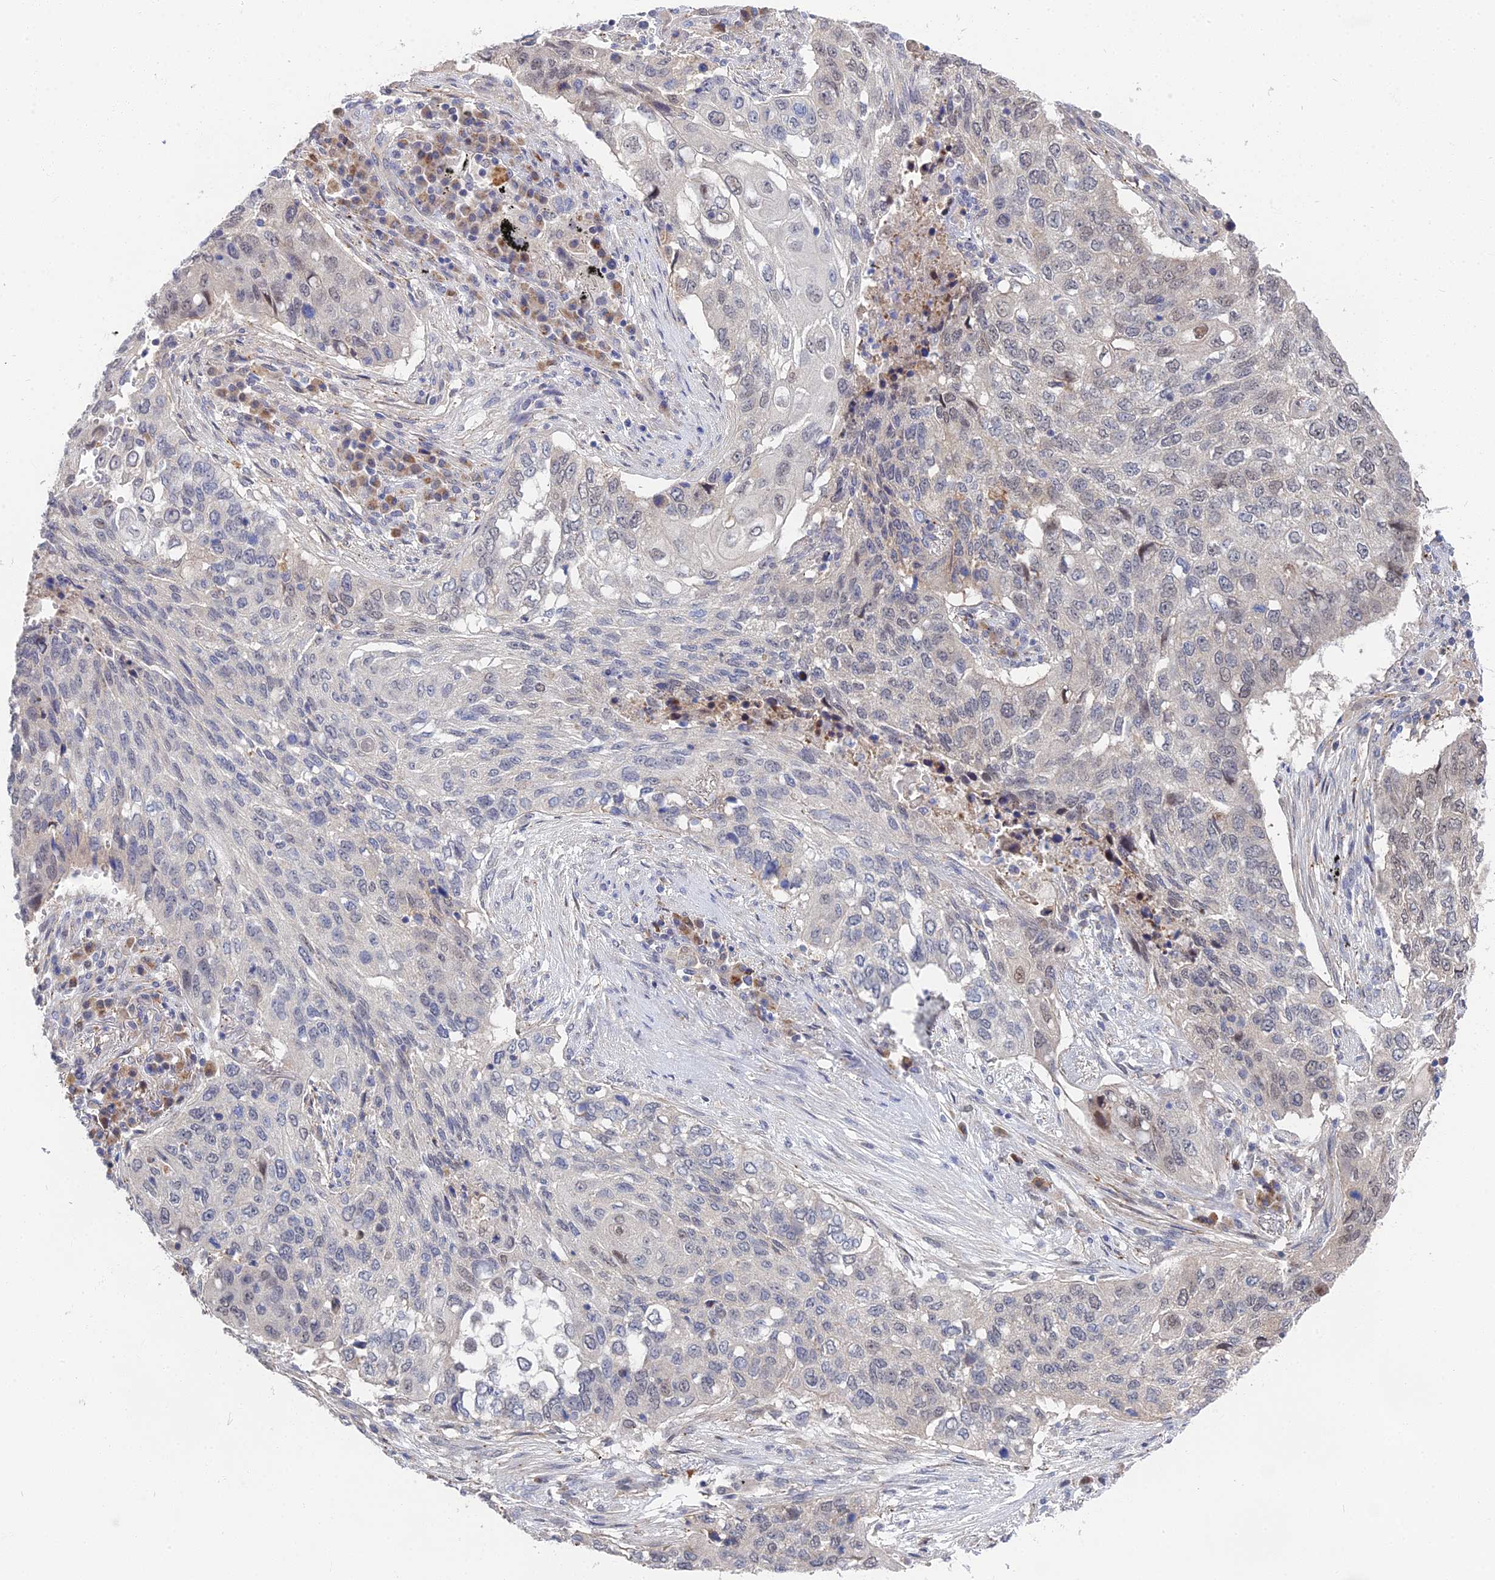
{"staining": {"intensity": "weak", "quantity": "25%-75%", "location": "nuclear"}, "tissue": "lung cancer", "cell_type": "Tumor cells", "image_type": "cancer", "snomed": [{"axis": "morphology", "description": "Squamous cell carcinoma, NOS"}, {"axis": "topography", "description": "Lung"}], "caption": "Immunohistochemistry (IHC) (DAB) staining of lung cancer reveals weak nuclear protein expression in approximately 25%-75% of tumor cells.", "gene": "DNAH14", "patient": {"sex": "female", "age": 63}}